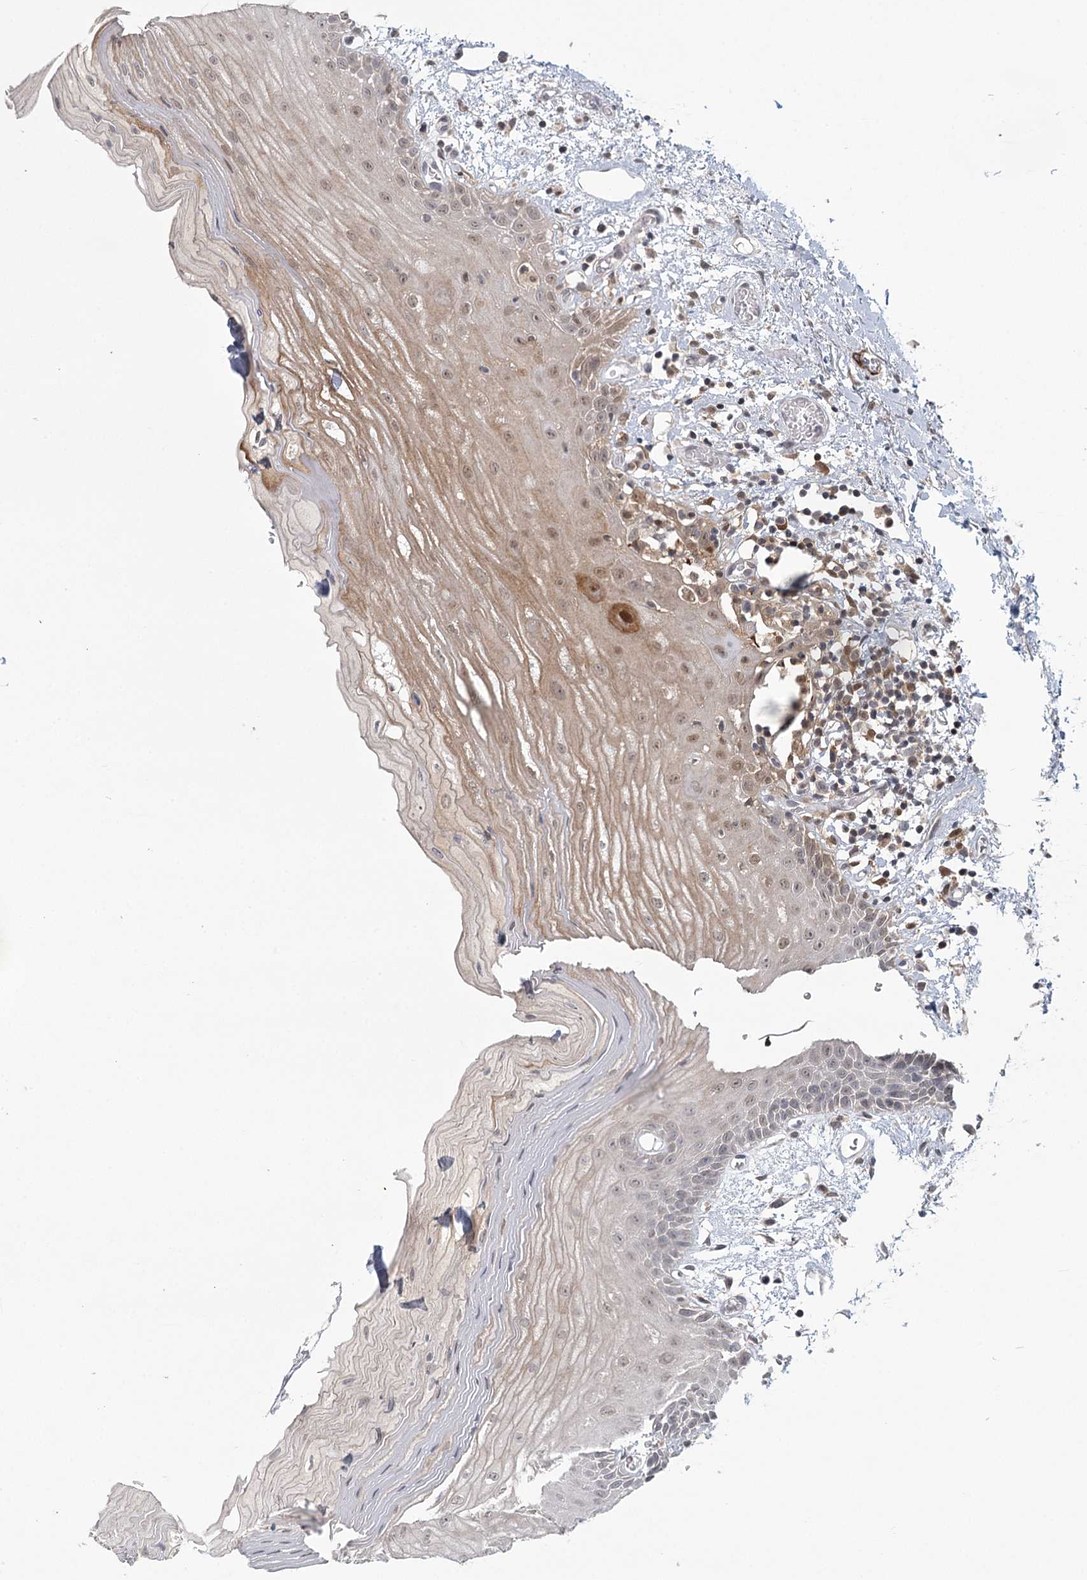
{"staining": {"intensity": "weak", "quantity": "25%-75%", "location": "cytoplasmic/membranous,nuclear"}, "tissue": "oral mucosa", "cell_type": "Squamous epithelial cells", "image_type": "normal", "snomed": [{"axis": "morphology", "description": "Normal tissue, NOS"}, {"axis": "topography", "description": "Oral tissue"}], "caption": "Immunohistochemical staining of benign oral mucosa demonstrates 25%-75% levels of weak cytoplasmic/membranous,nuclear protein positivity in approximately 25%-75% of squamous epithelial cells. (brown staining indicates protein expression, while blue staining denotes nuclei).", "gene": "TMEM70", "patient": {"sex": "male", "age": 52}}